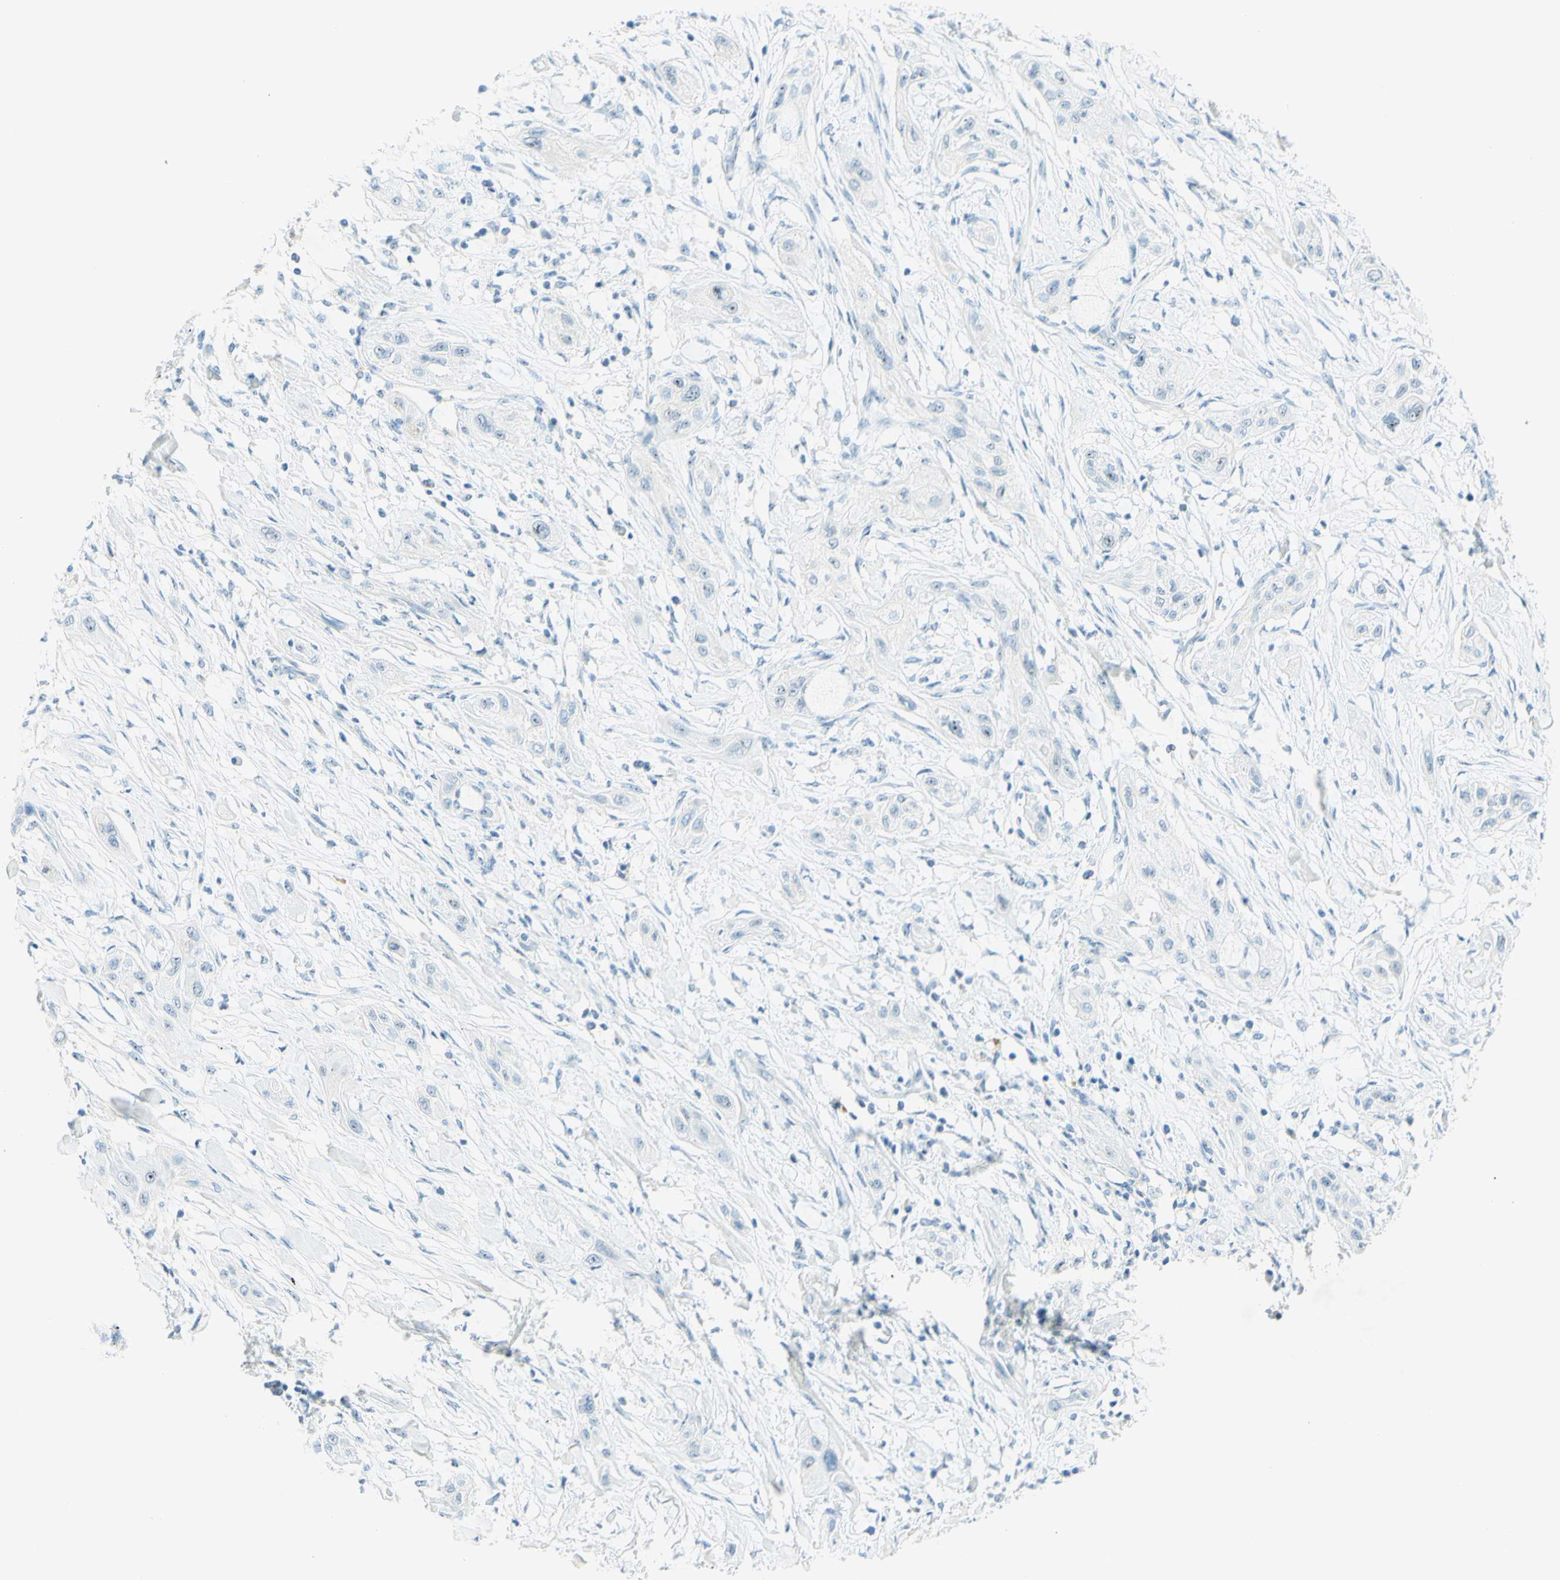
{"staining": {"intensity": "negative", "quantity": "none", "location": "none"}, "tissue": "lung cancer", "cell_type": "Tumor cells", "image_type": "cancer", "snomed": [{"axis": "morphology", "description": "Squamous cell carcinoma, NOS"}, {"axis": "topography", "description": "Lung"}], "caption": "The micrograph shows no significant expression in tumor cells of squamous cell carcinoma (lung). (Immunohistochemistry, brightfield microscopy, high magnification).", "gene": "FMR1NB", "patient": {"sex": "female", "age": 47}}